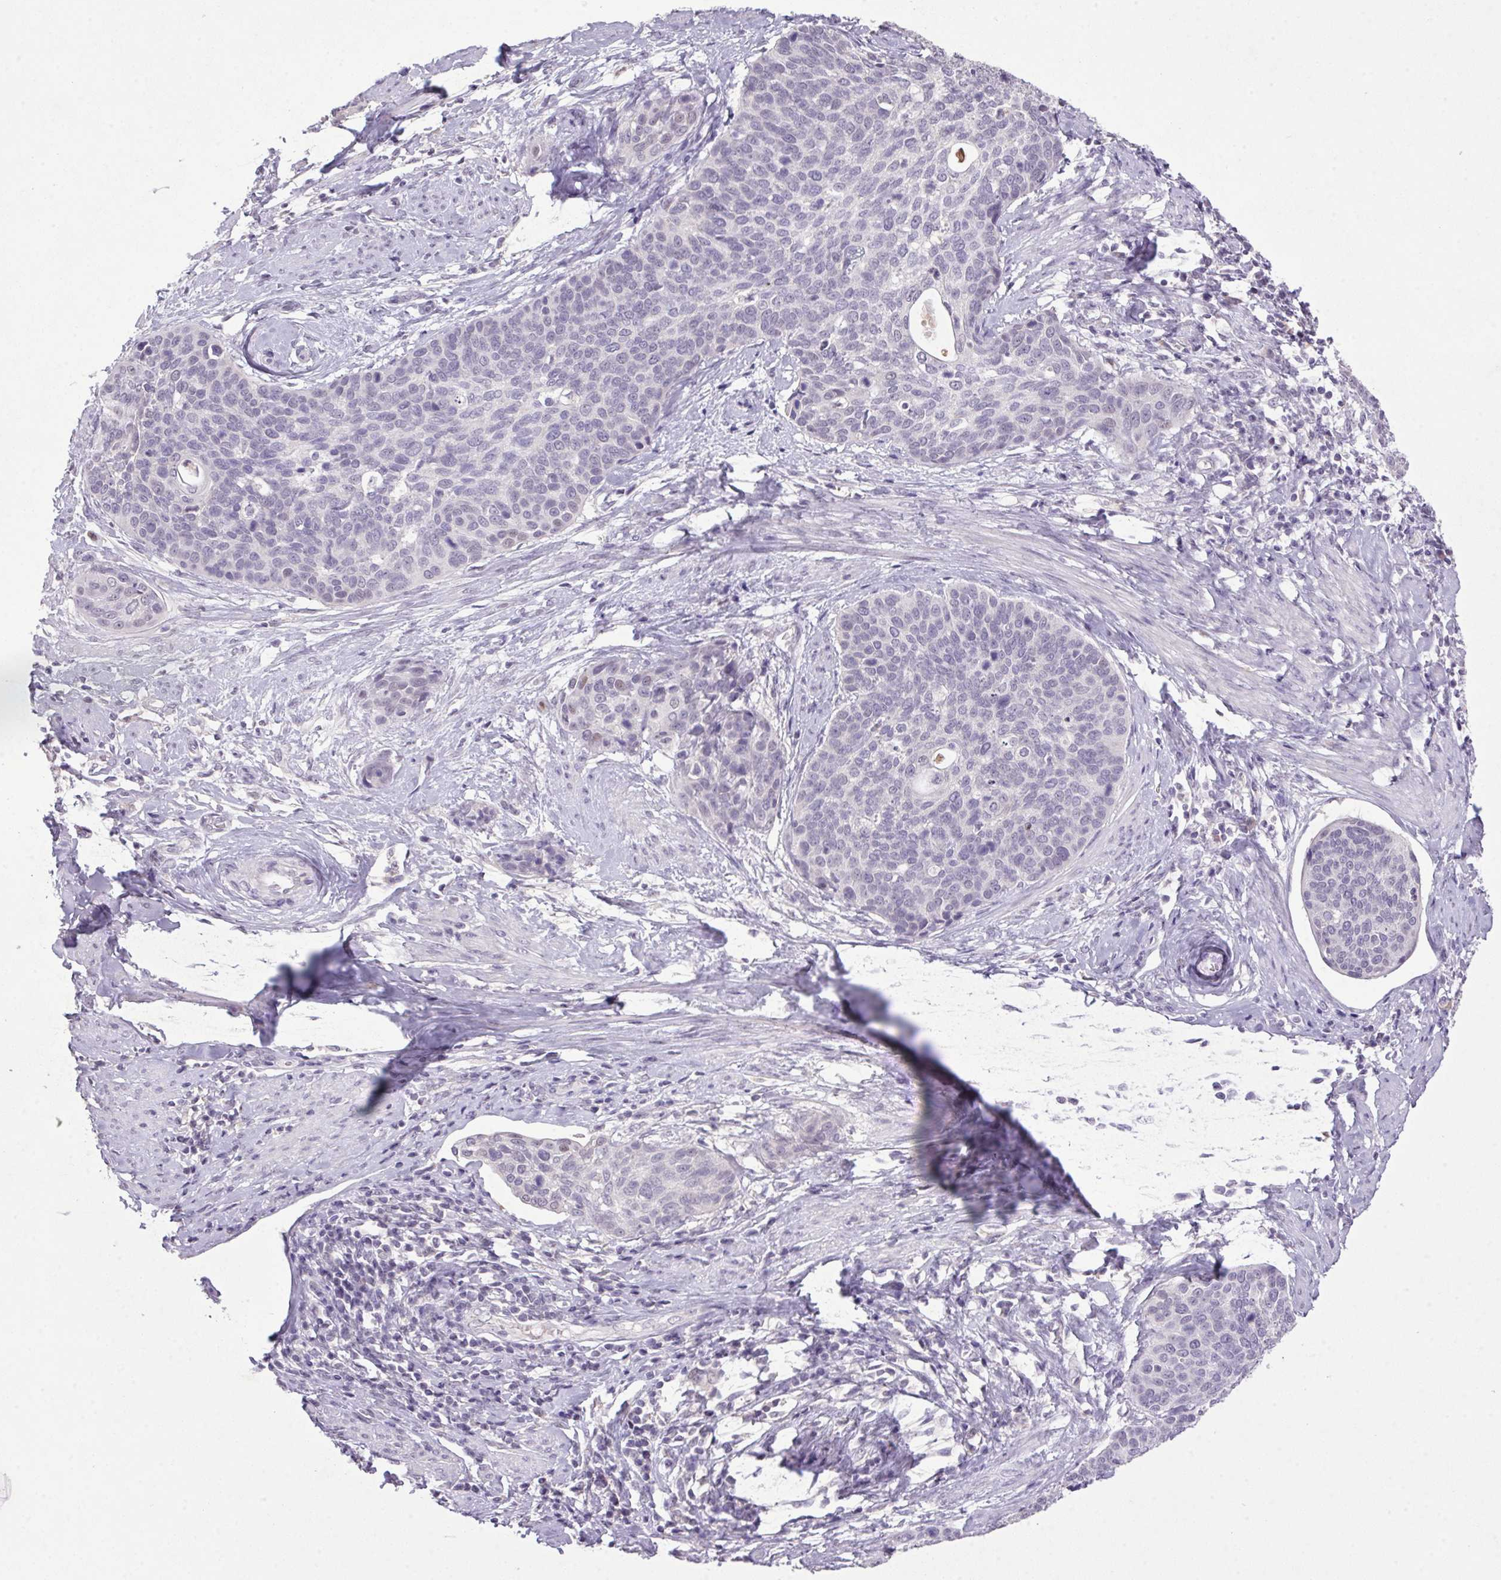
{"staining": {"intensity": "negative", "quantity": "none", "location": "none"}, "tissue": "cervical cancer", "cell_type": "Tumor cells", "image_type": "cancer", "snomed": [{"axis": "morphology", "description": "Squamous cell carcinoma, NOS"}, {"axis": "topography", "description": "Cervix"}], "caption": "DAB immunohistochemical staining of human squamous cell carcinoma (cervical) exhibits no significant positivity in tumor cells.", "gene": "TRDN", "patient": {"sex": "female", "age": 69}}